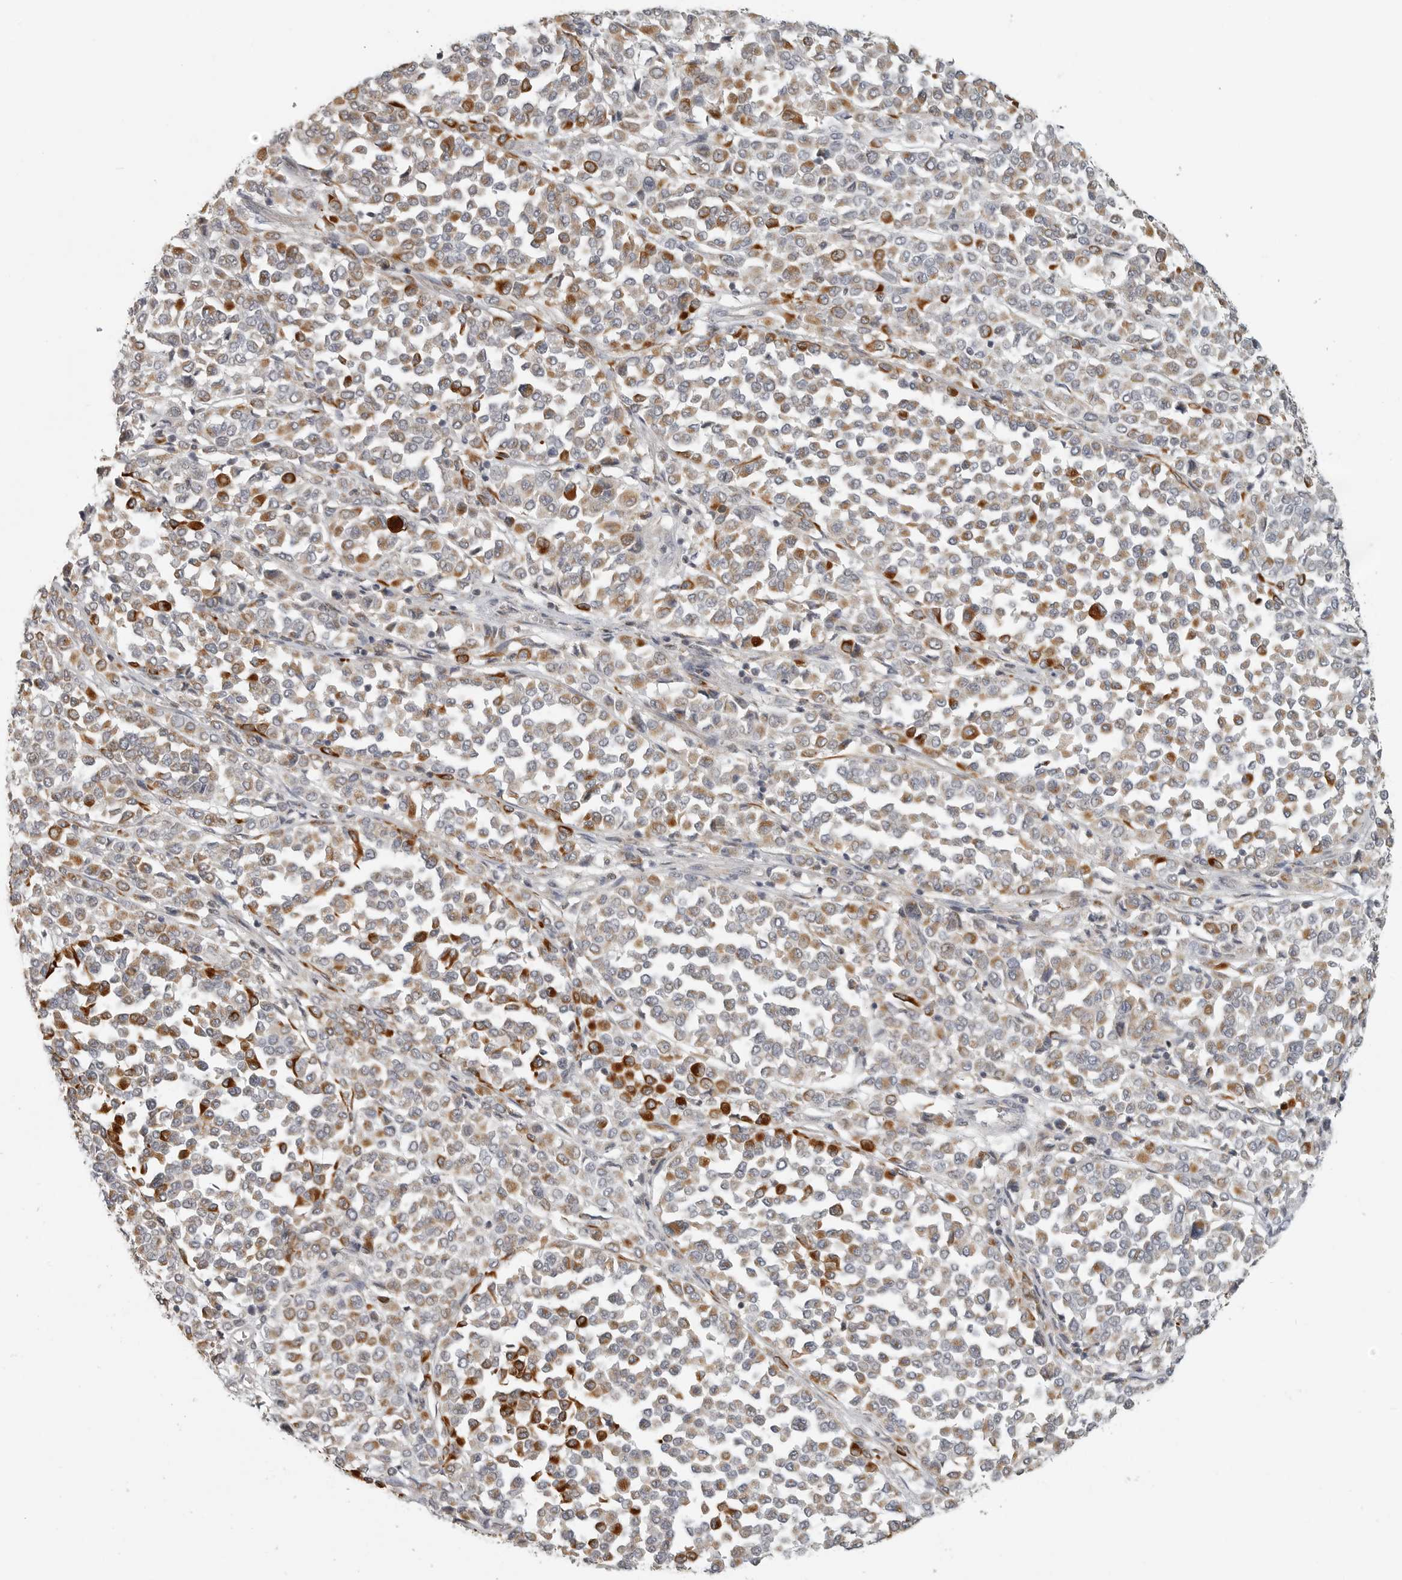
{"staining": {"intensity": "moderate", "quantity": "25%-75%", "location": "cytoplasmic/membranous"}, "tissue": "melanoma", "cell_type": "Tumor cells", "image_type": "cancer", "snomed": [{"axis": "morphology", "description": "Malignant melanoma, Metastatic site"}, {"axis": "topography", "description": "Pancreas"}], "caption": "Immunohistochemistry (IHC) (DAB (3,3'-diaminobenzidine)) staining of human malignant melanoma (metastatic site) shows moderate cytoplasmic/membranous protein positivity in approximately 25%-75% of tumor cells.", "gene": "RXFP3", "patient": {"sex": "female", "age": 30}}